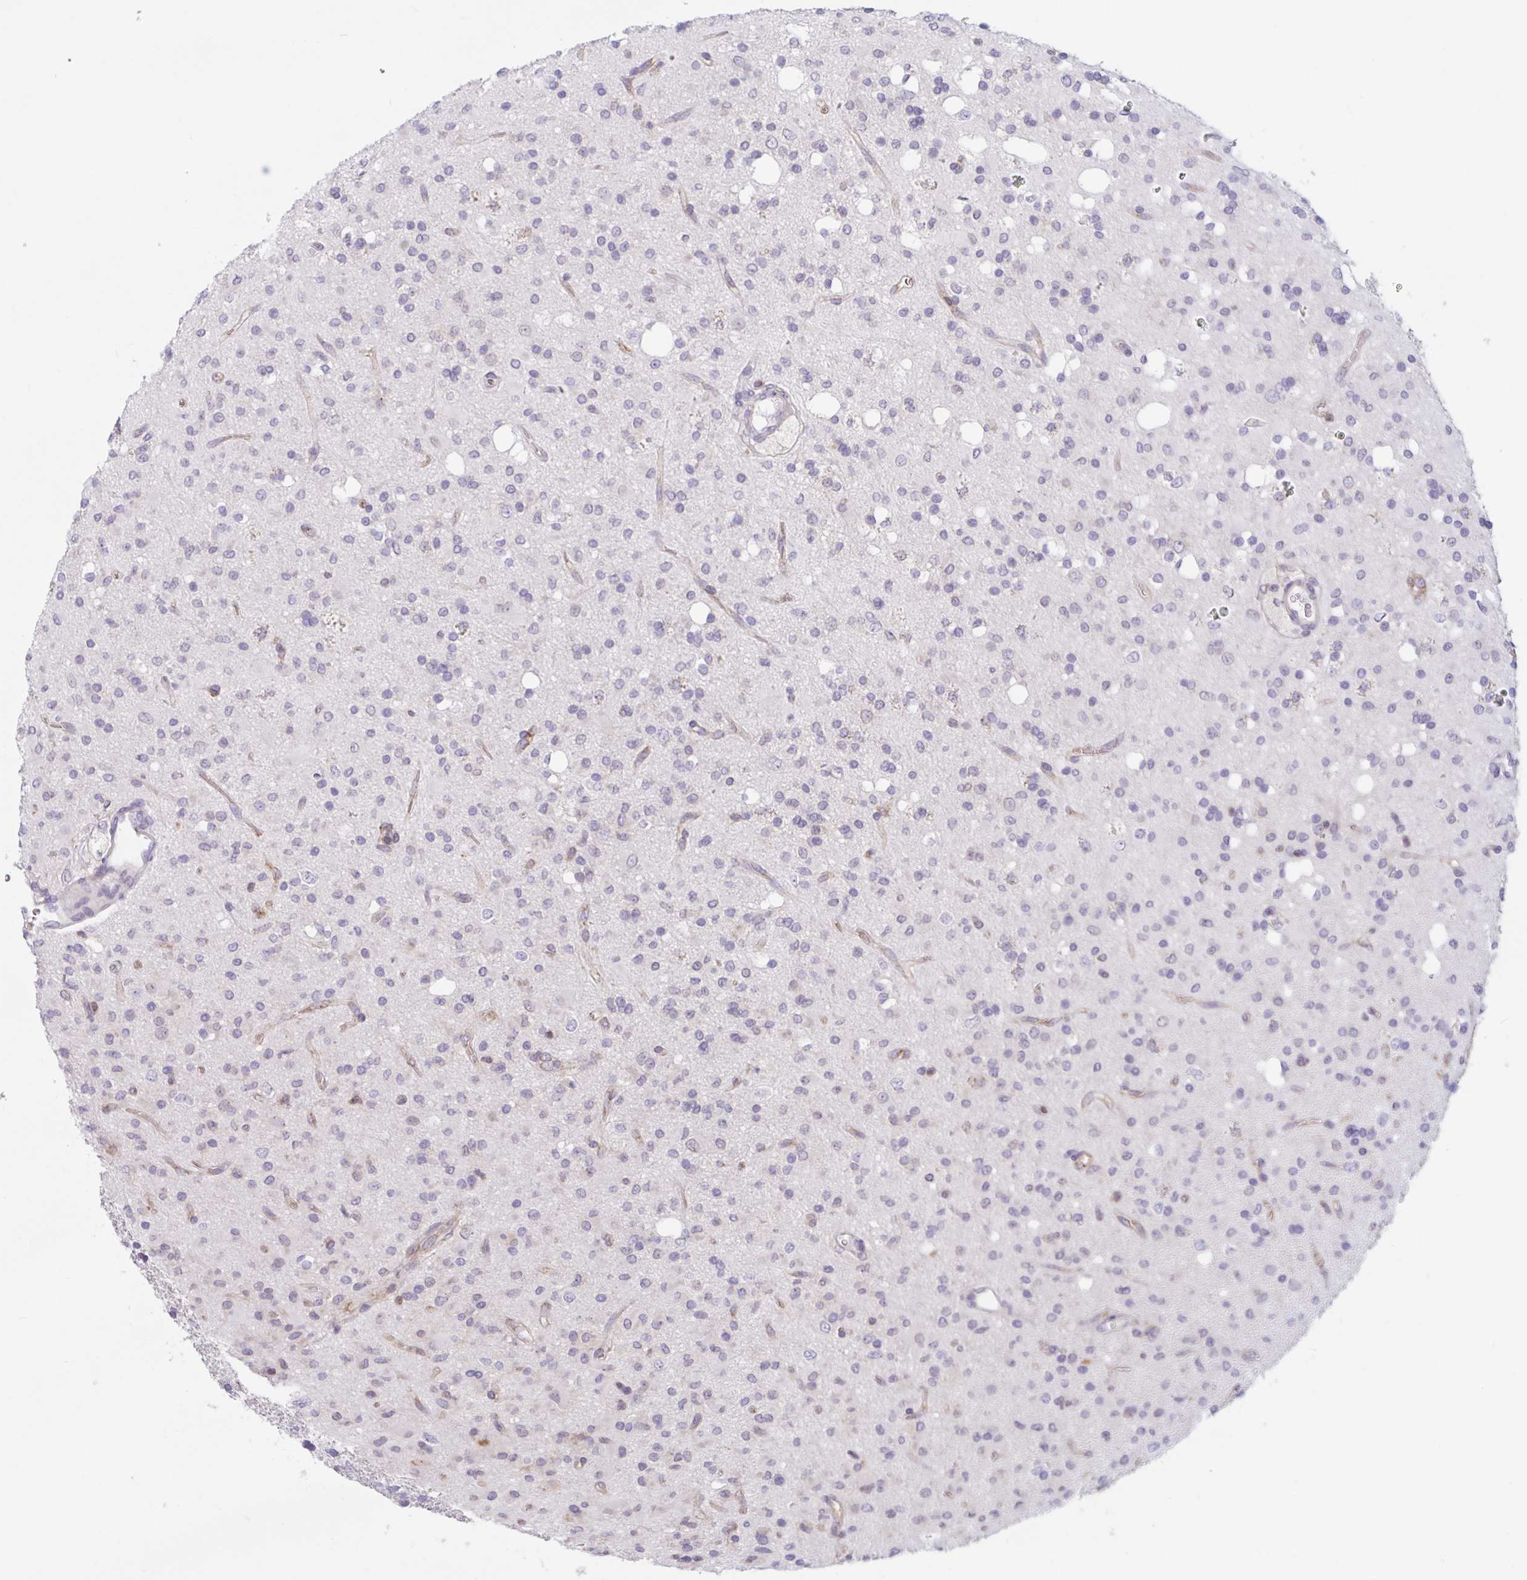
{"staining": {"intensity": "negative", "quantity": "none", "location": "none"}, "tissue": "glioma", "cell_type": "Tumor cells", "image_type": "cancer", "snomed": [{"axis": "morphology", "description": "Glioma, malignant, Low grade"}, {"axis": "topography", "description": "Brain"}], "caption": "Immunohistochemistry (IHC) photomicrograph of human glioma stained for a protein (brown), which shows no expression in tumor cells.", "gene": "TANK", "patient": {"sex": "female", "age": 33}}